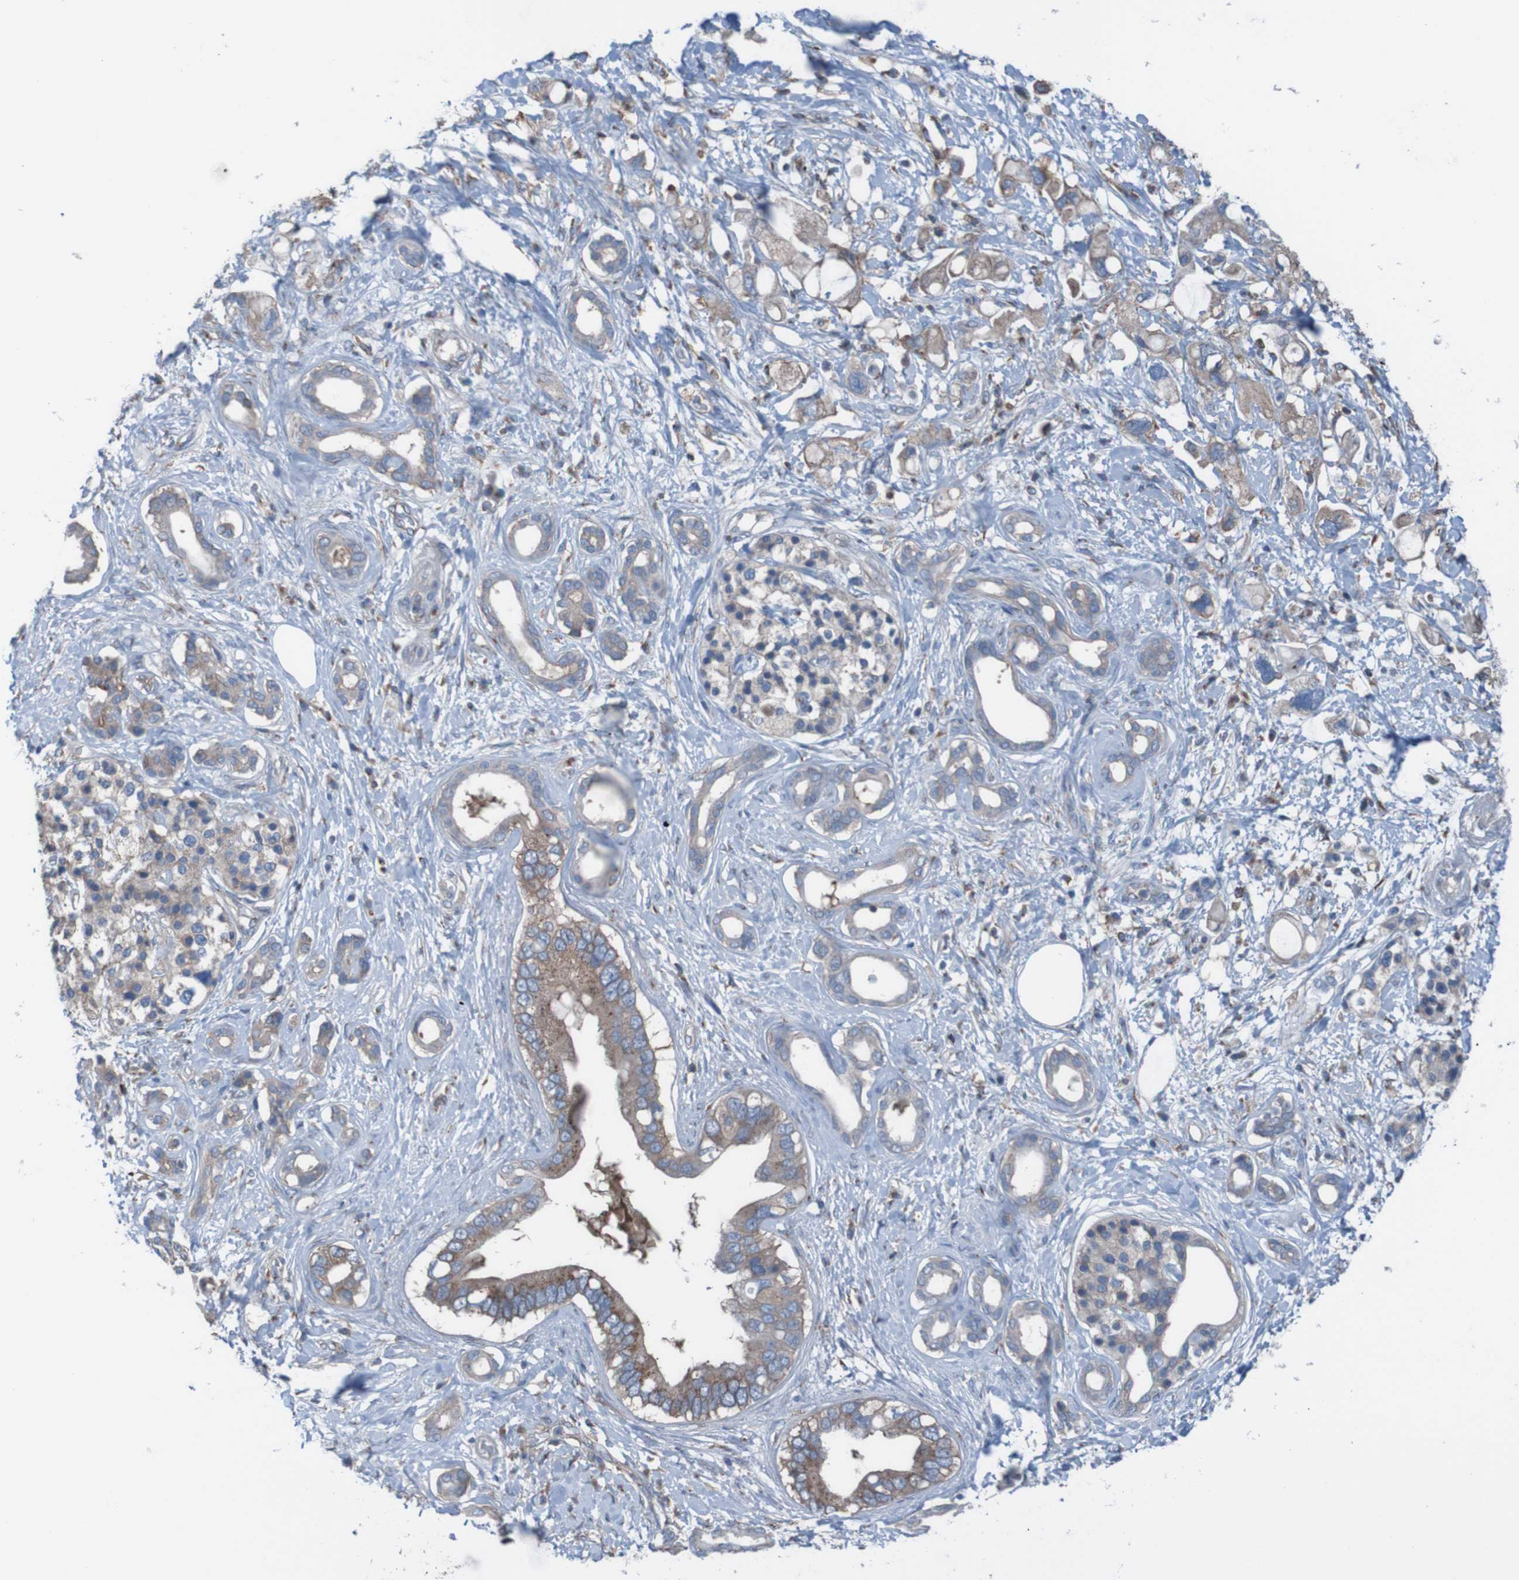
{"staining": {"intensity": "moderate", "quantity": ">75%", "location": "cytoplasmic/membranous"}, "tissue": "pancreatic cancer", "cell_type": "Tumor cells", "image_type": "cancer", "snomed": [{"axis": "morphology", "description": "Adenocarcinoma, NOS"}, {"axis": "topography", "description": "Pancreas"}], "caption": "Pancreatic adenocarcinoma tissue displays moderate cytoplasmic/membranous positivity in about >75% of tumor cells", "gene": "MINAR1", "patient": {"sex": "female", "age": 56}}